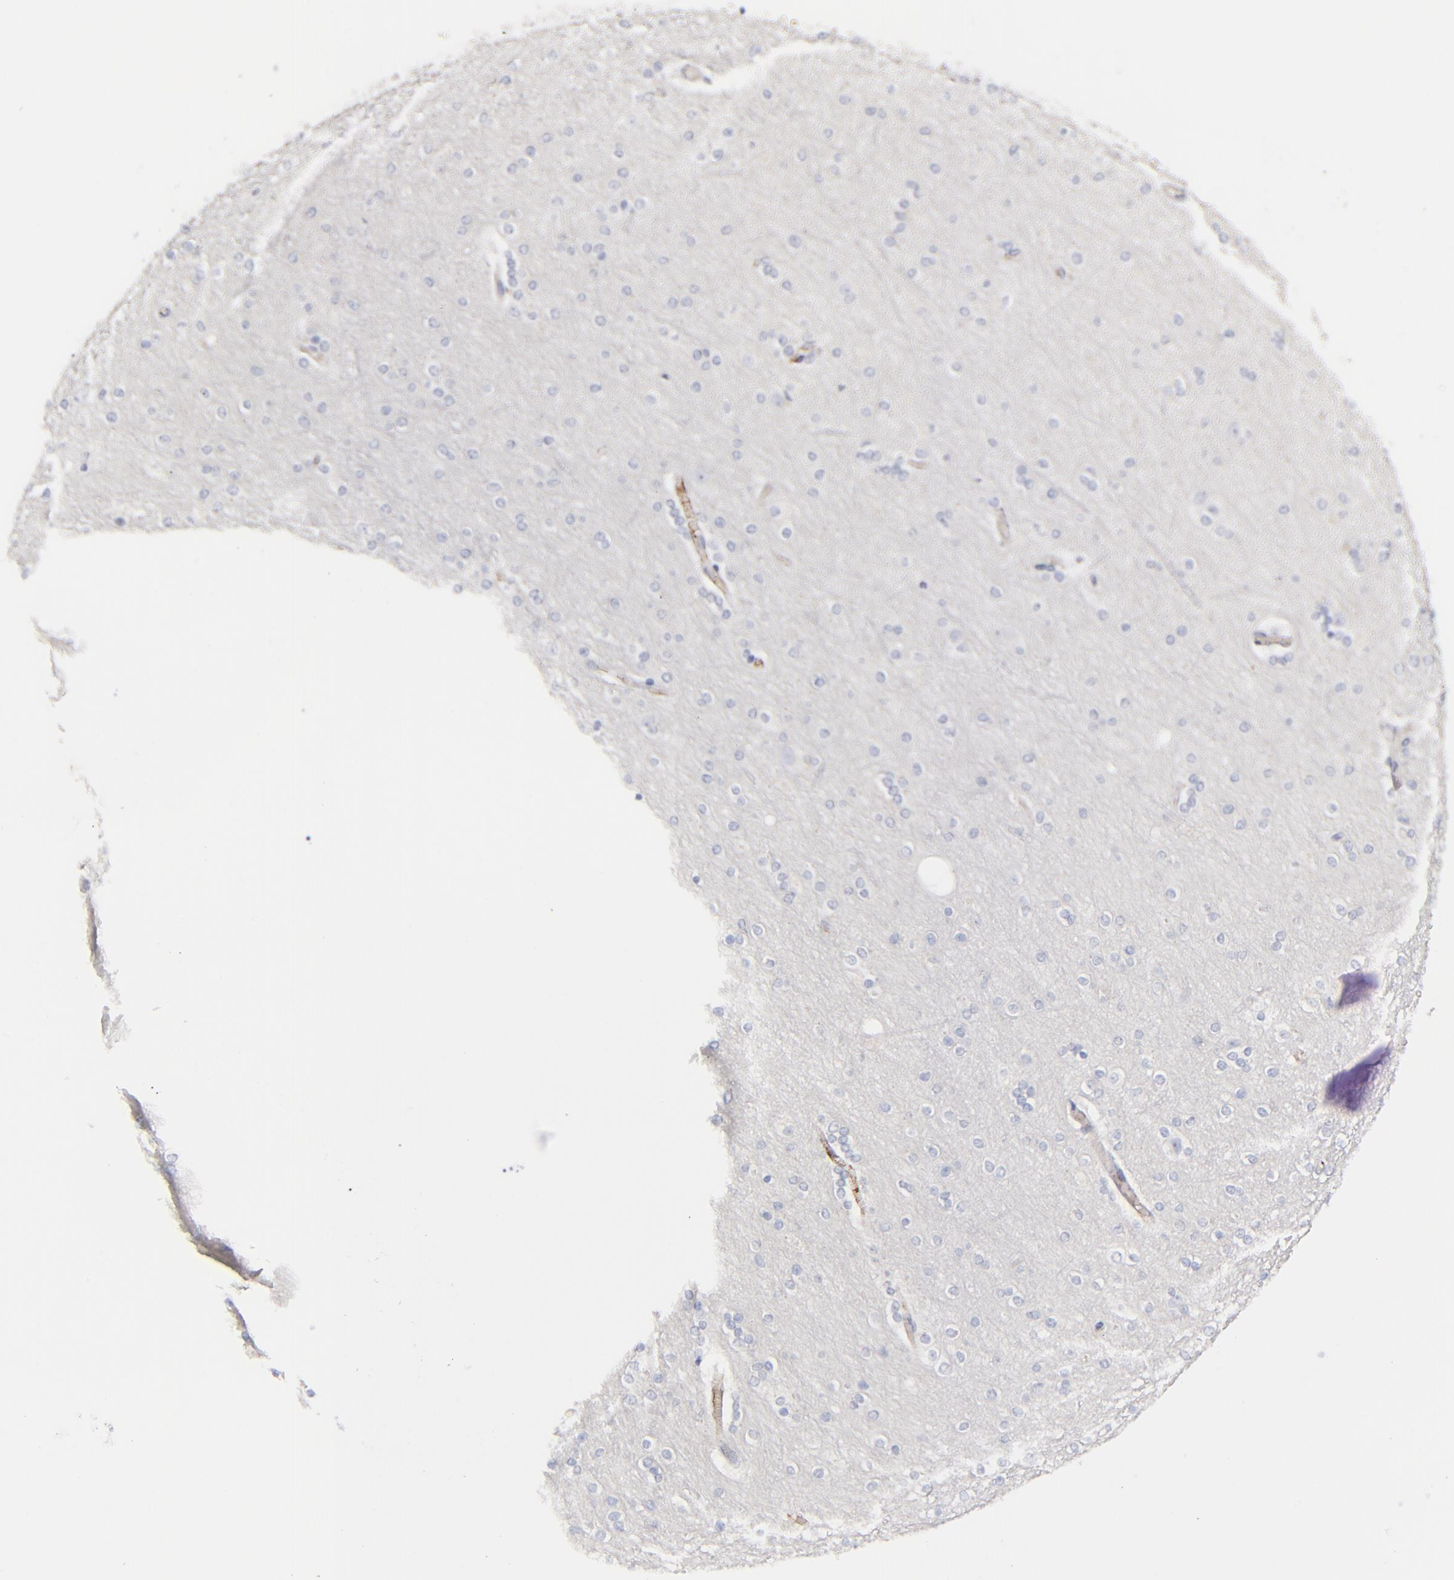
{"staining": {"intensity": "negative", "quantity": "none", "location": "none"}, "tissue": "cerebral cortex", "cell_type": "Endothelial cells", "image_type": "normal", "snomed": [{"axis": "morphology", "description": "Normal tissue, NOS"}, {"axis": "topography", "description": "Cerebral cortex"}], "caption": "Cerebral cortex stained for a protein using immunohistochemistry (IHC) displays no positivity endothelial cells.", "gene": "CD27", "patient": {"sex": "female", "age": 54}}